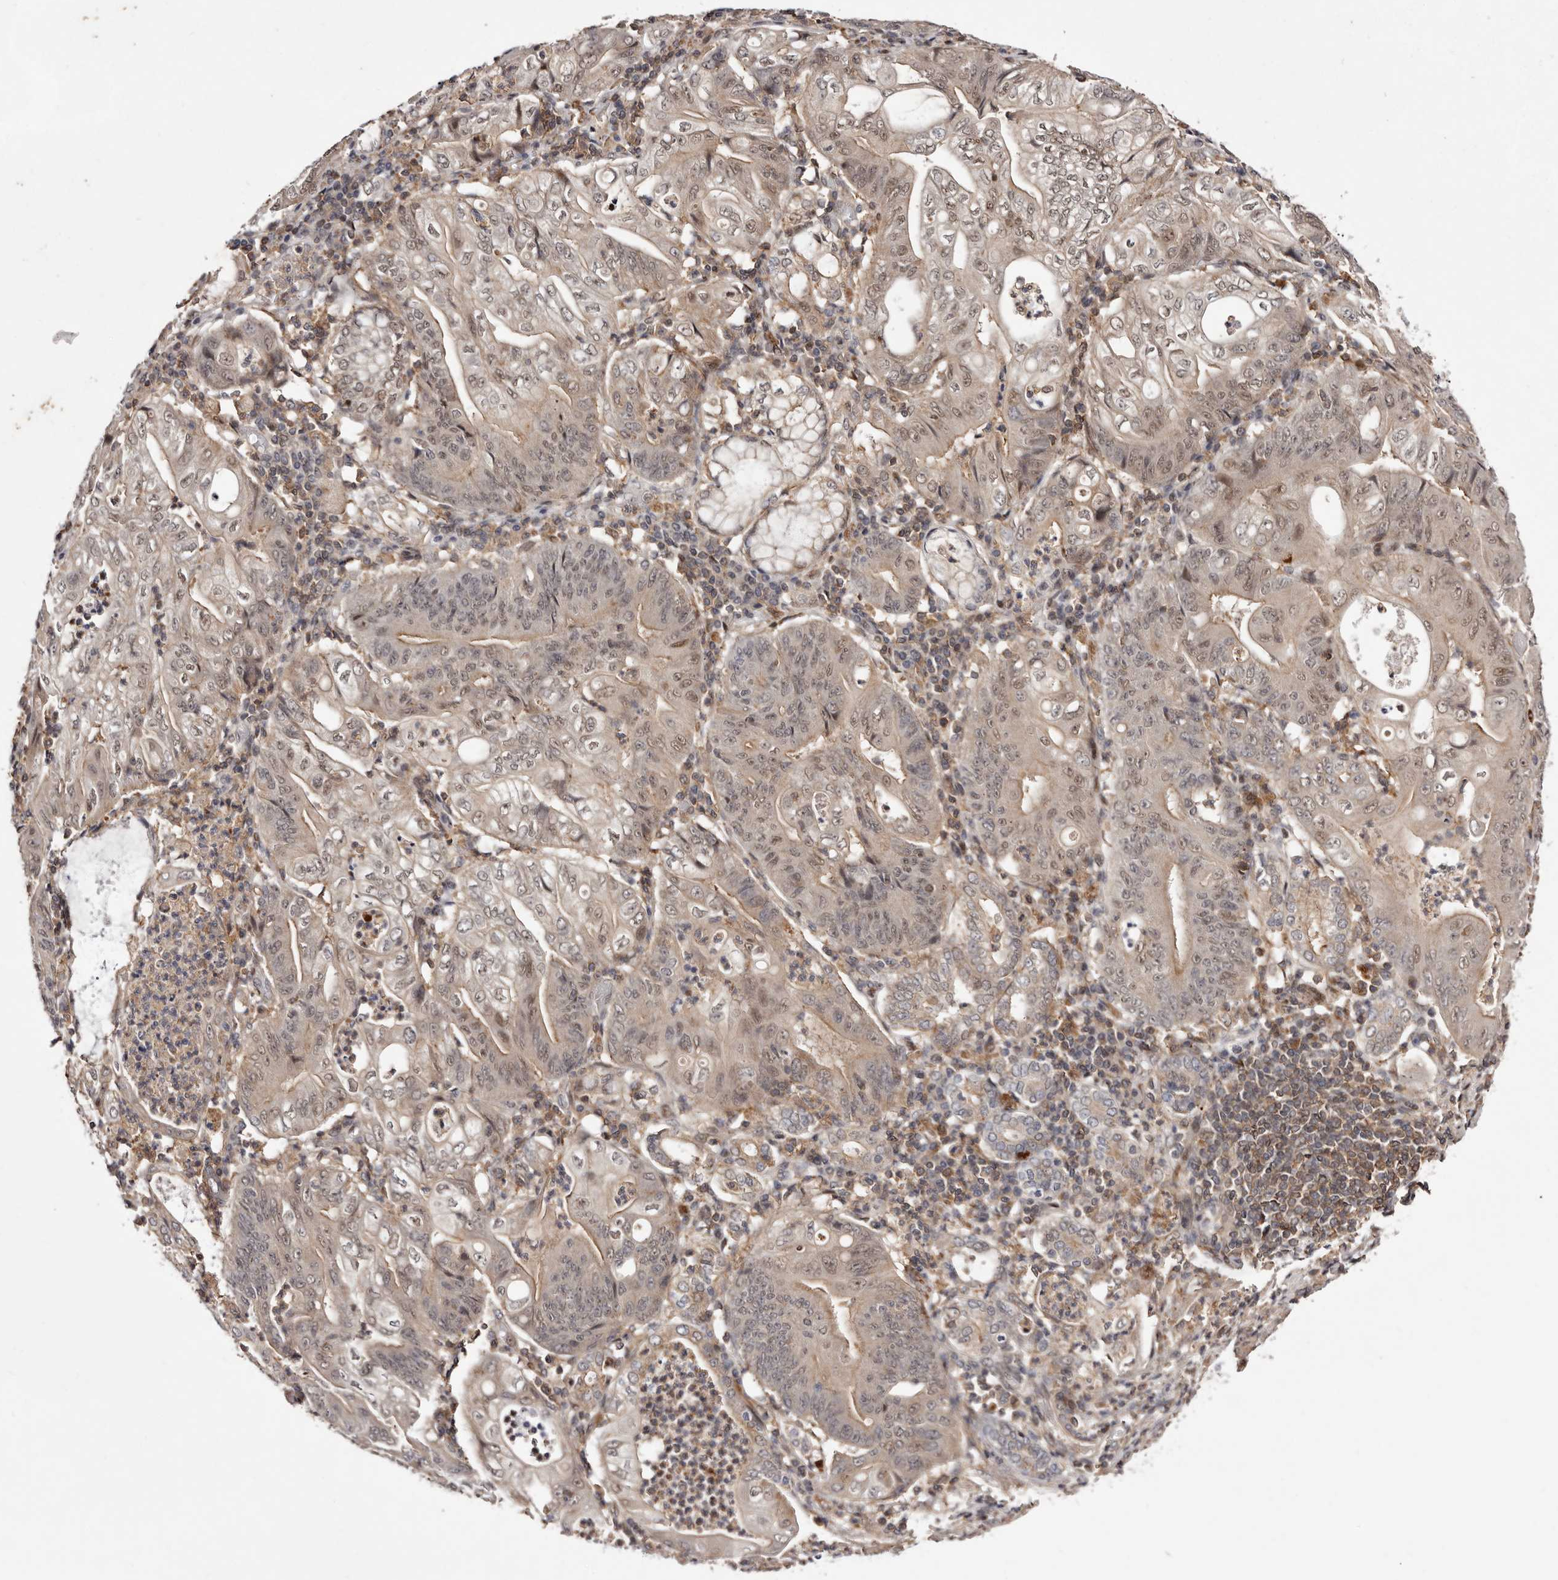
{"staining": {"intensity": "weak", "quantity": "25%-75%", "location": "cytoplasmic/membranous,nuclear"}, "tissue": "stomach cancer", "cell_type": "Tumor cells", "image_type": "cancer", "snomed": [{"axis": "morphology", "description": "Adenocarcinoma, NOS"}, {"axis": "topography", "description": "Stomach"}], "caption": "Human adenocarcinoma (stomach) stained with a brown dye reveals weak cytoplasmic/membranous and nuclear positive staining in about 25%-75% of tumor cells.", "gene": "FBXO5", "patient": {"sex": "female", "age": 73}}